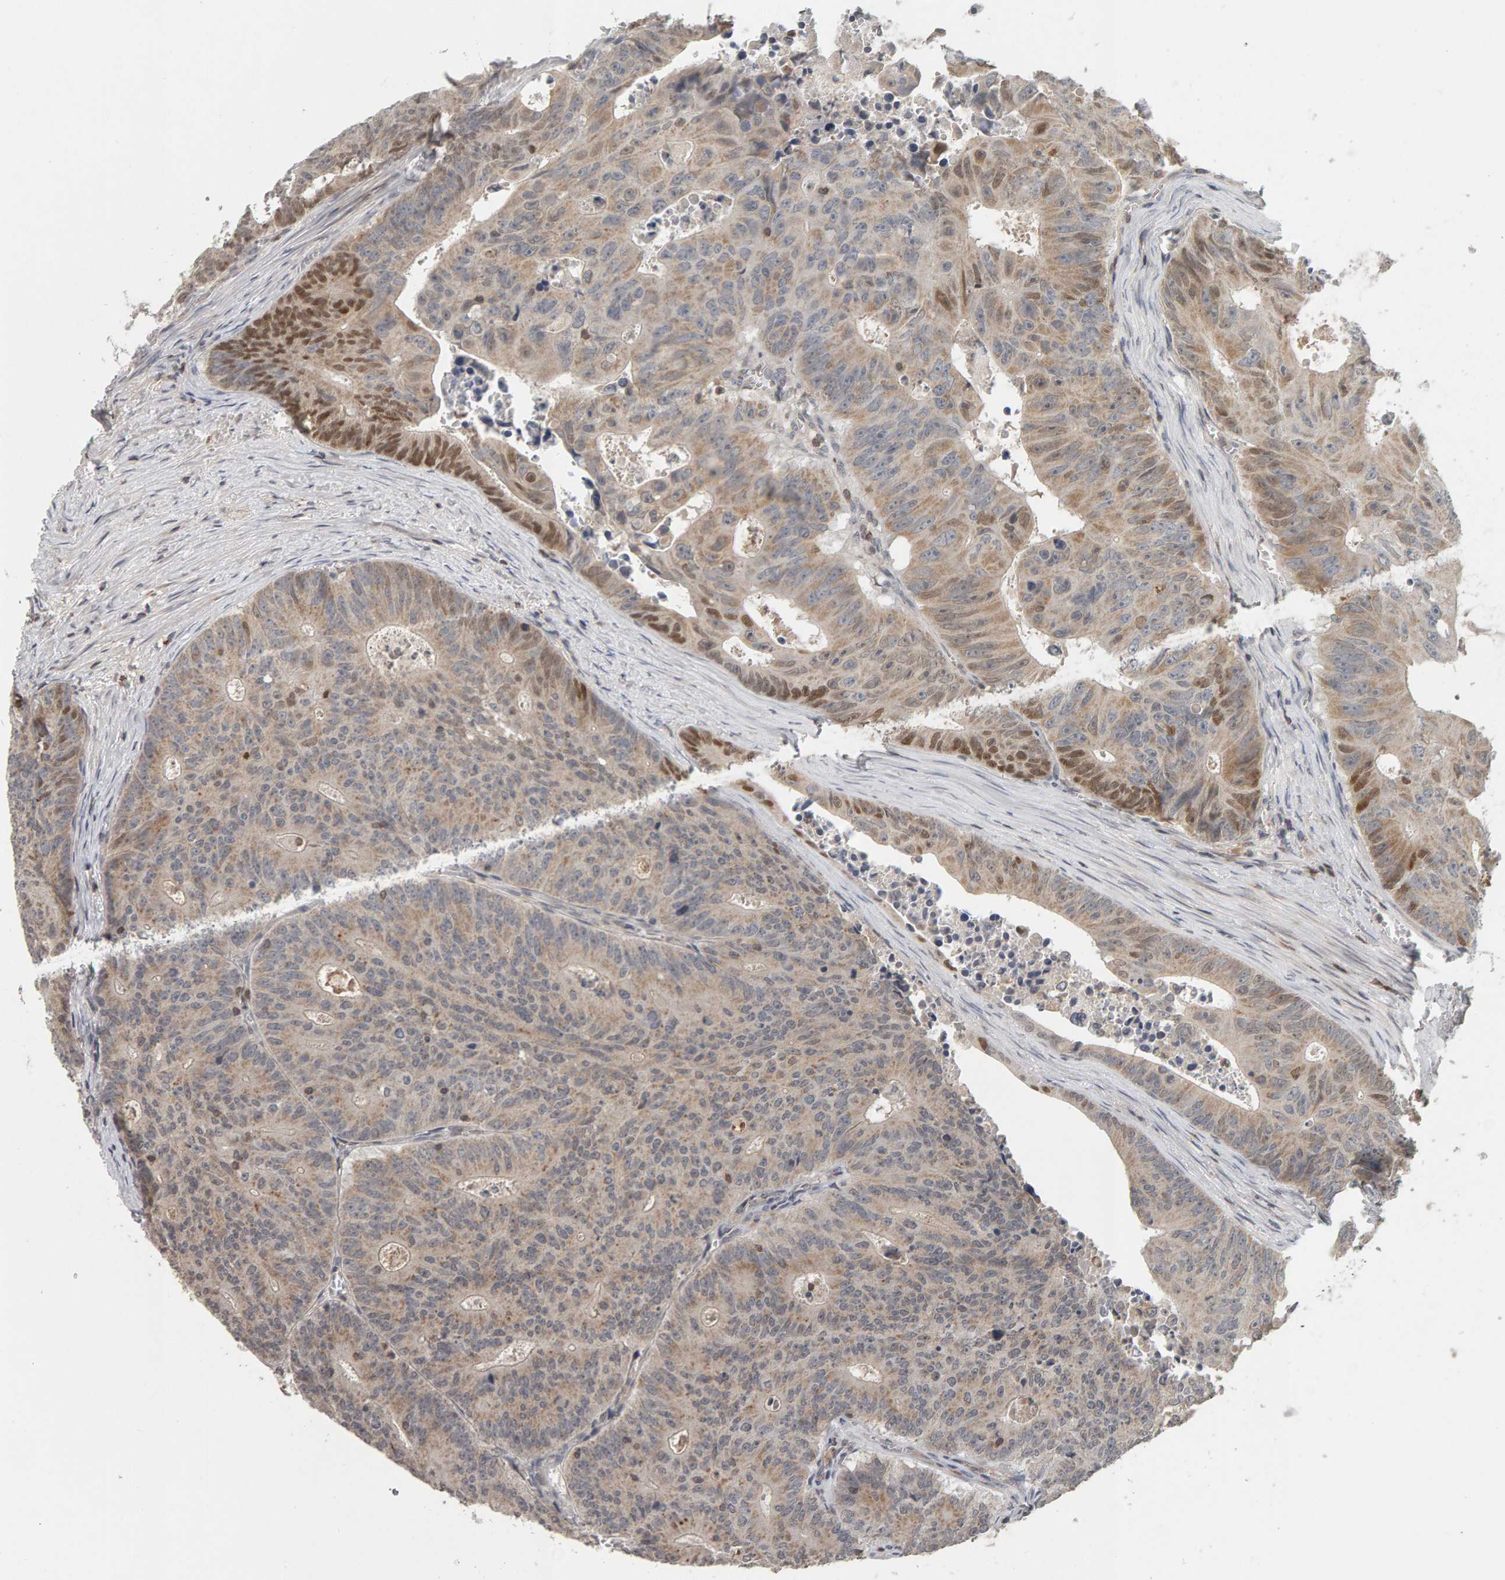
{"staining": {"intensity": "moderate", "quantity": "25%-75%", "location": "cytoplasmic/membranous,nuclear"}, "tissue": "colorectal cancer", "cell_type": "Tumor cells", "image_type": "cancer", "snomed": [{"axis": "morphology", "description": "Adenocarcinoma, NOS"}, {"axis": "topography", "description": "Colon"}], "caption": "Colorectal adenocarcinoma was stained to show a protein in brown. There is medium levels of moderate cytoplasmic/membranous and nuclear positivity in approximately 25%-75% of tumor cells. (brown staining indicates protein expression, while blue staining denotes nuclei).", "gene": "TEFM", "patient": {"sex": "male", "age": 87}}